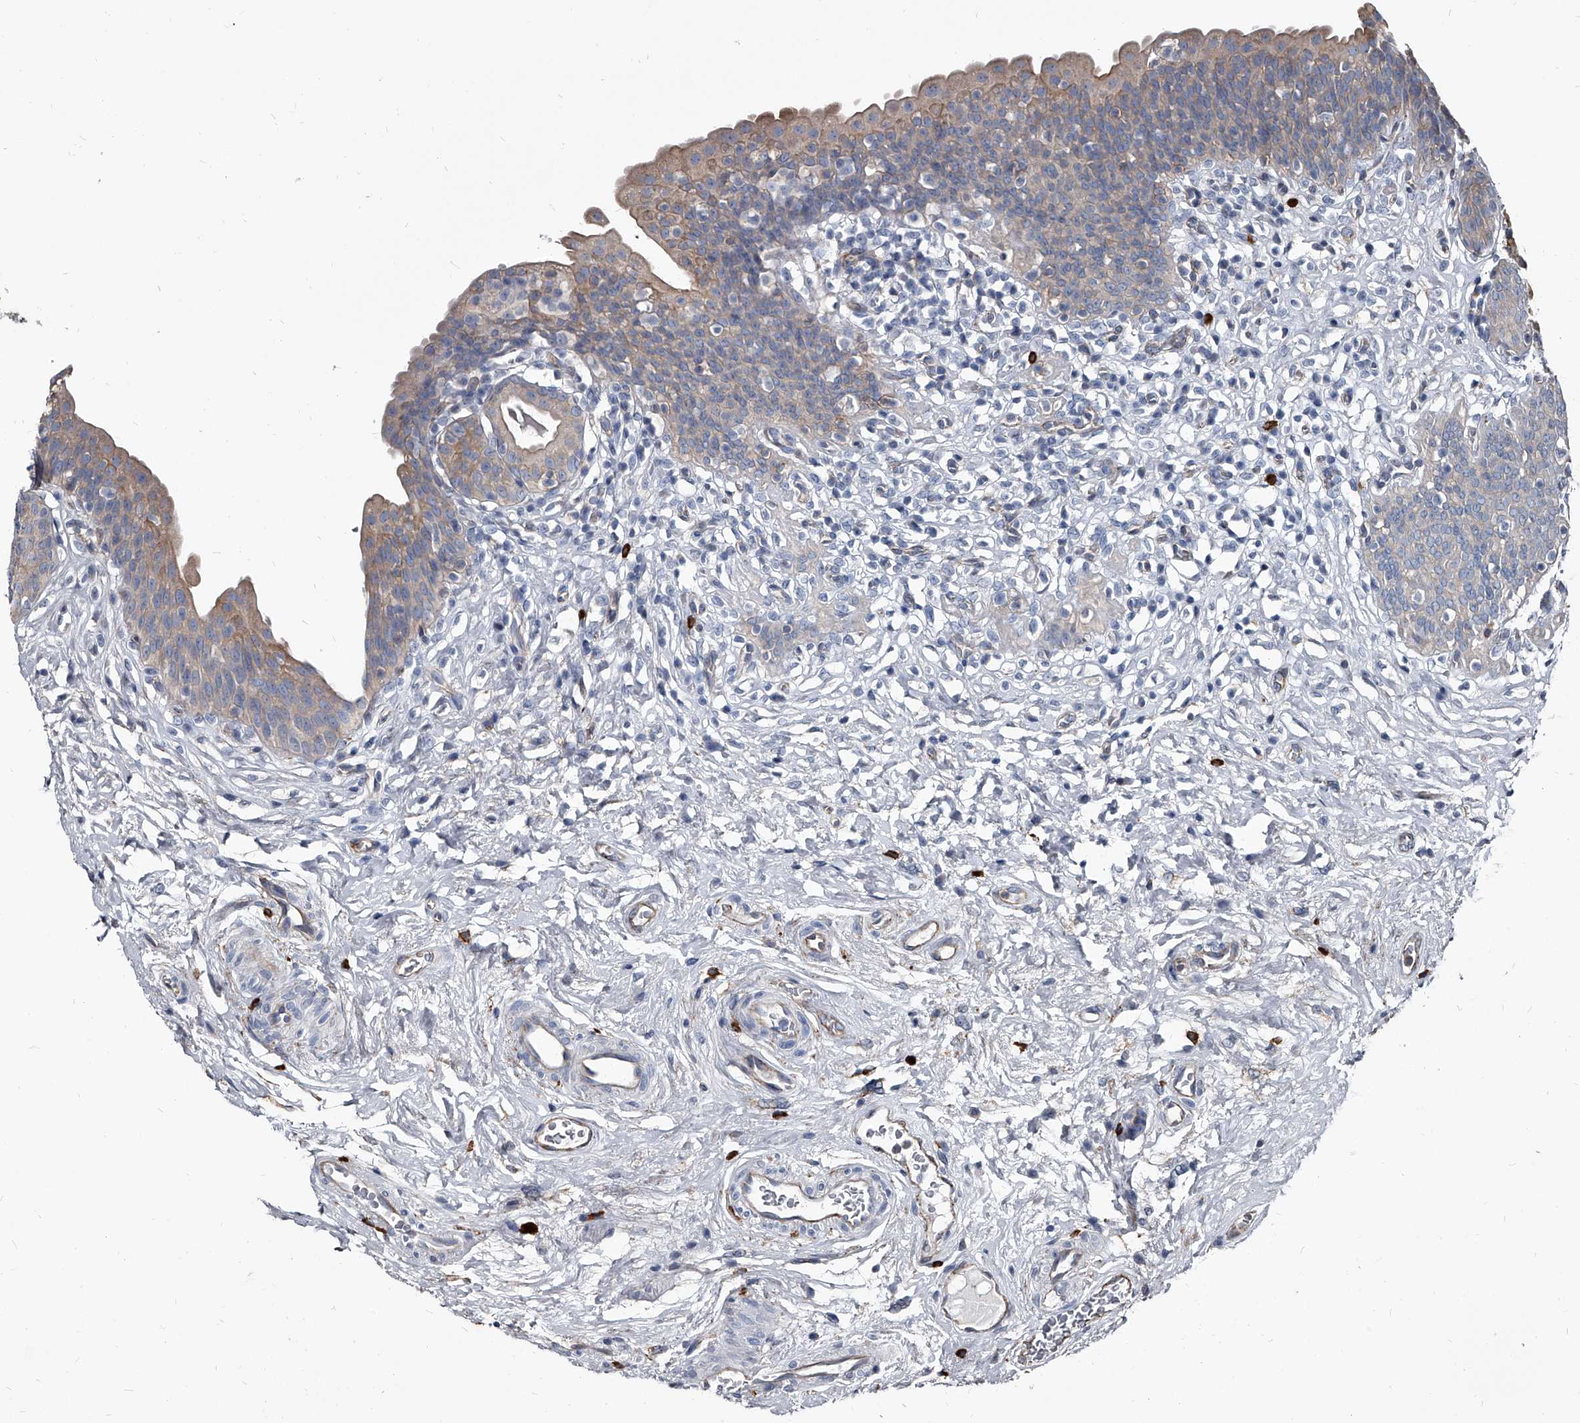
{"staining": {"intensity": "weak", "quantity": "<25%", "location": "cytoplasmic/membranous"}, "tissue": "urinary bladder", "cell_type": "Urothelial cells", "image_type": "normal", "snomed": [{"axis": "morphology", "description": "Normal tissue, NOS"}, {"axis": "topography", "description": "Urinary bladder"}], "caption": "An IHC micrograph of unremarkable urinary bladder is shown. There is no staining in urothelial cells of urinary bladder. The staining was performed using DAB to visualize the protein expression in brown, while the nuclei were stained in blue with hematoxylin (Magnification: 20x).", "gene": "PGLYRP3", "patient": {"sex": "male", "age": 83}}